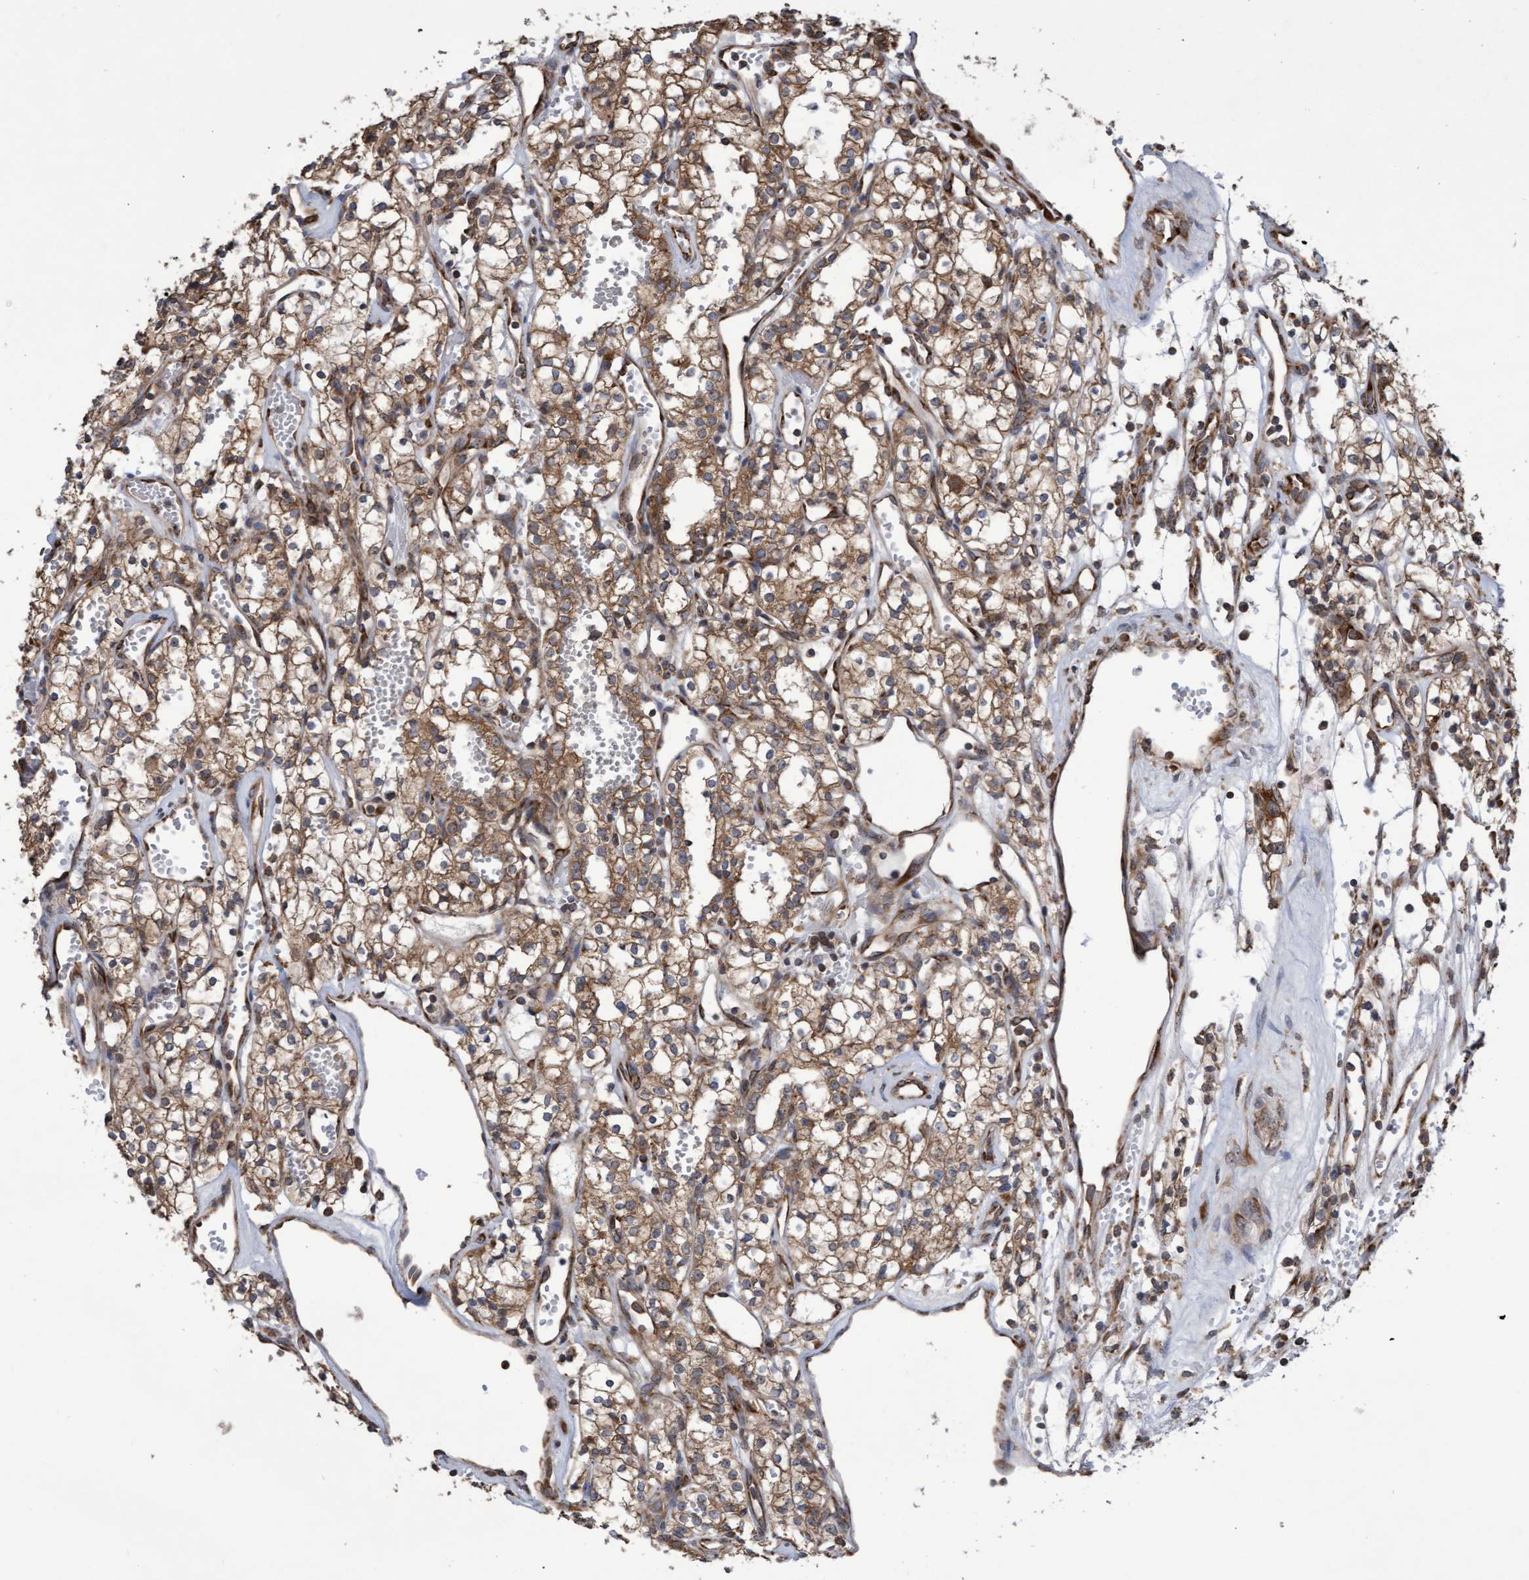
{"staining": {"intensity": "moderate", "quantity": ">75%", "location": "cytoplasmic/membranous"}, "tissue": "renal cancer", "cell_type": "Tumor cells", "image_type": "cancer", "snomed": [{"axis": "morphology", "description": "Adenocarcinoma, NOS"}, {"axis": "topography", "description": "Kidney"}], "caption": "Adenocarcinoma (renal) stained with a brown dye shows moderate cytoplasmic/membranous positive staining in about >75% of tumor cells.", "gene": "ABCF2", "patient": {"sex": "male", "age": 59}}